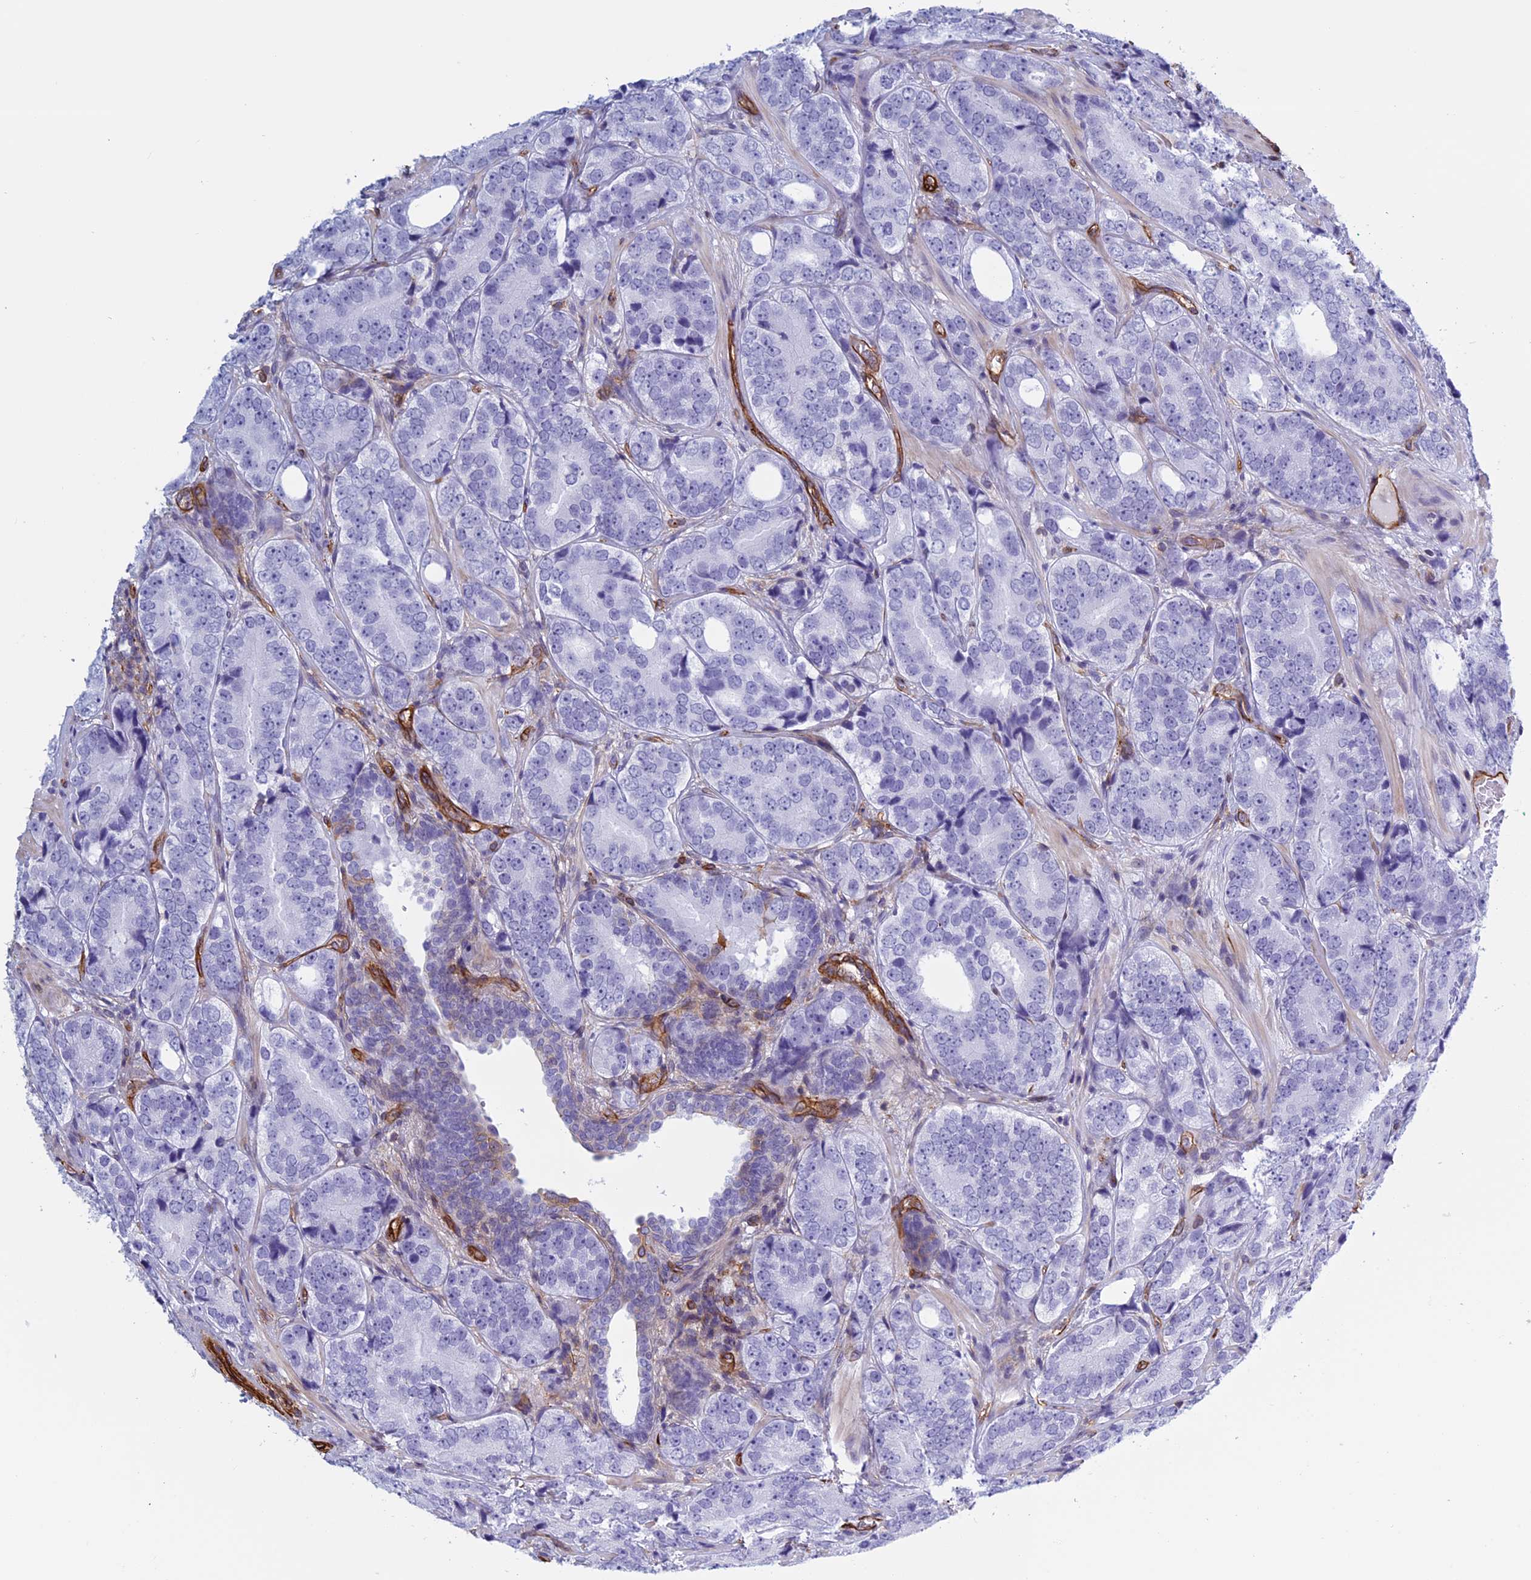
{"staining": {"intensity": "negative", "quantity": "none", "location": "none"}, "tissue": "prostate cancer", "cell_type": "Tumor cells", "image_type": "cancer", "snomed": [{"axis": "morphology", "description": "Adenocarcinoma, High grade"}, {"axis": "topography", "description": "Prostate"}], "caption": "Image shows no protein staining in tumor cells of prostate cancer (high-grade adenocarcinoma) tissue.", "gene": "ANGPTL2", "patient": {"sex": "male", "age": 56}}